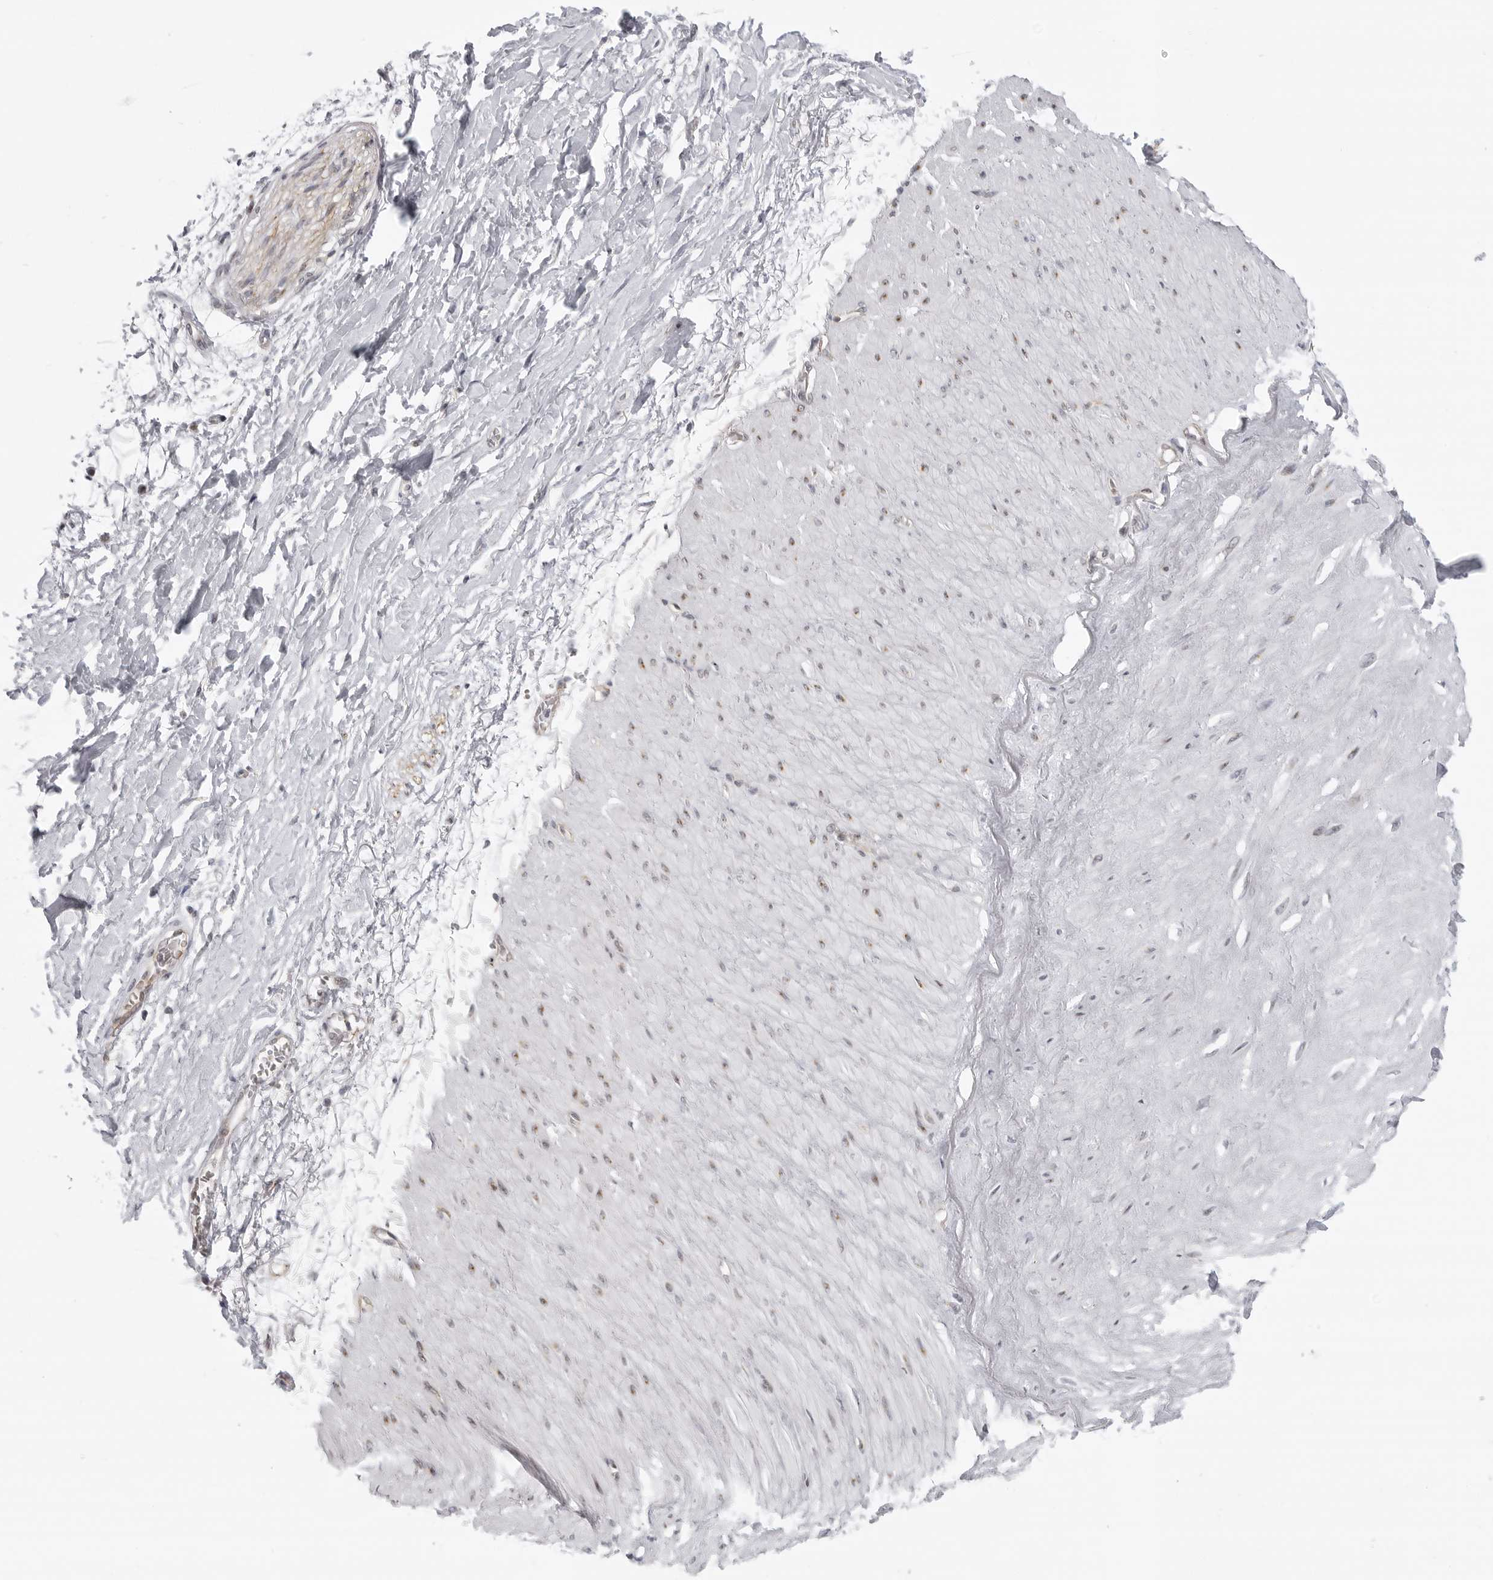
{"staining": {"intensity": "negative", "quantity": "none", "location": "none"}, "tissue": "adipose tissue", "cell_type": "Adipocytes", "image_type": "normal", "snomed": [{"axis": "morphology", "description": "Normal tissue, NOS"}, {"axis": "topography", "description": "Soft tissue"}], "caption": "Adipocytes show no significant staining in normal adipose tissue. (DAB (3,3'-diaminobenzidine) immunohistochemistry (IHC) with hematoxylin counter stain).", "gene": "CEP295NL", "patient": {"sex": "male", "age": 72}}